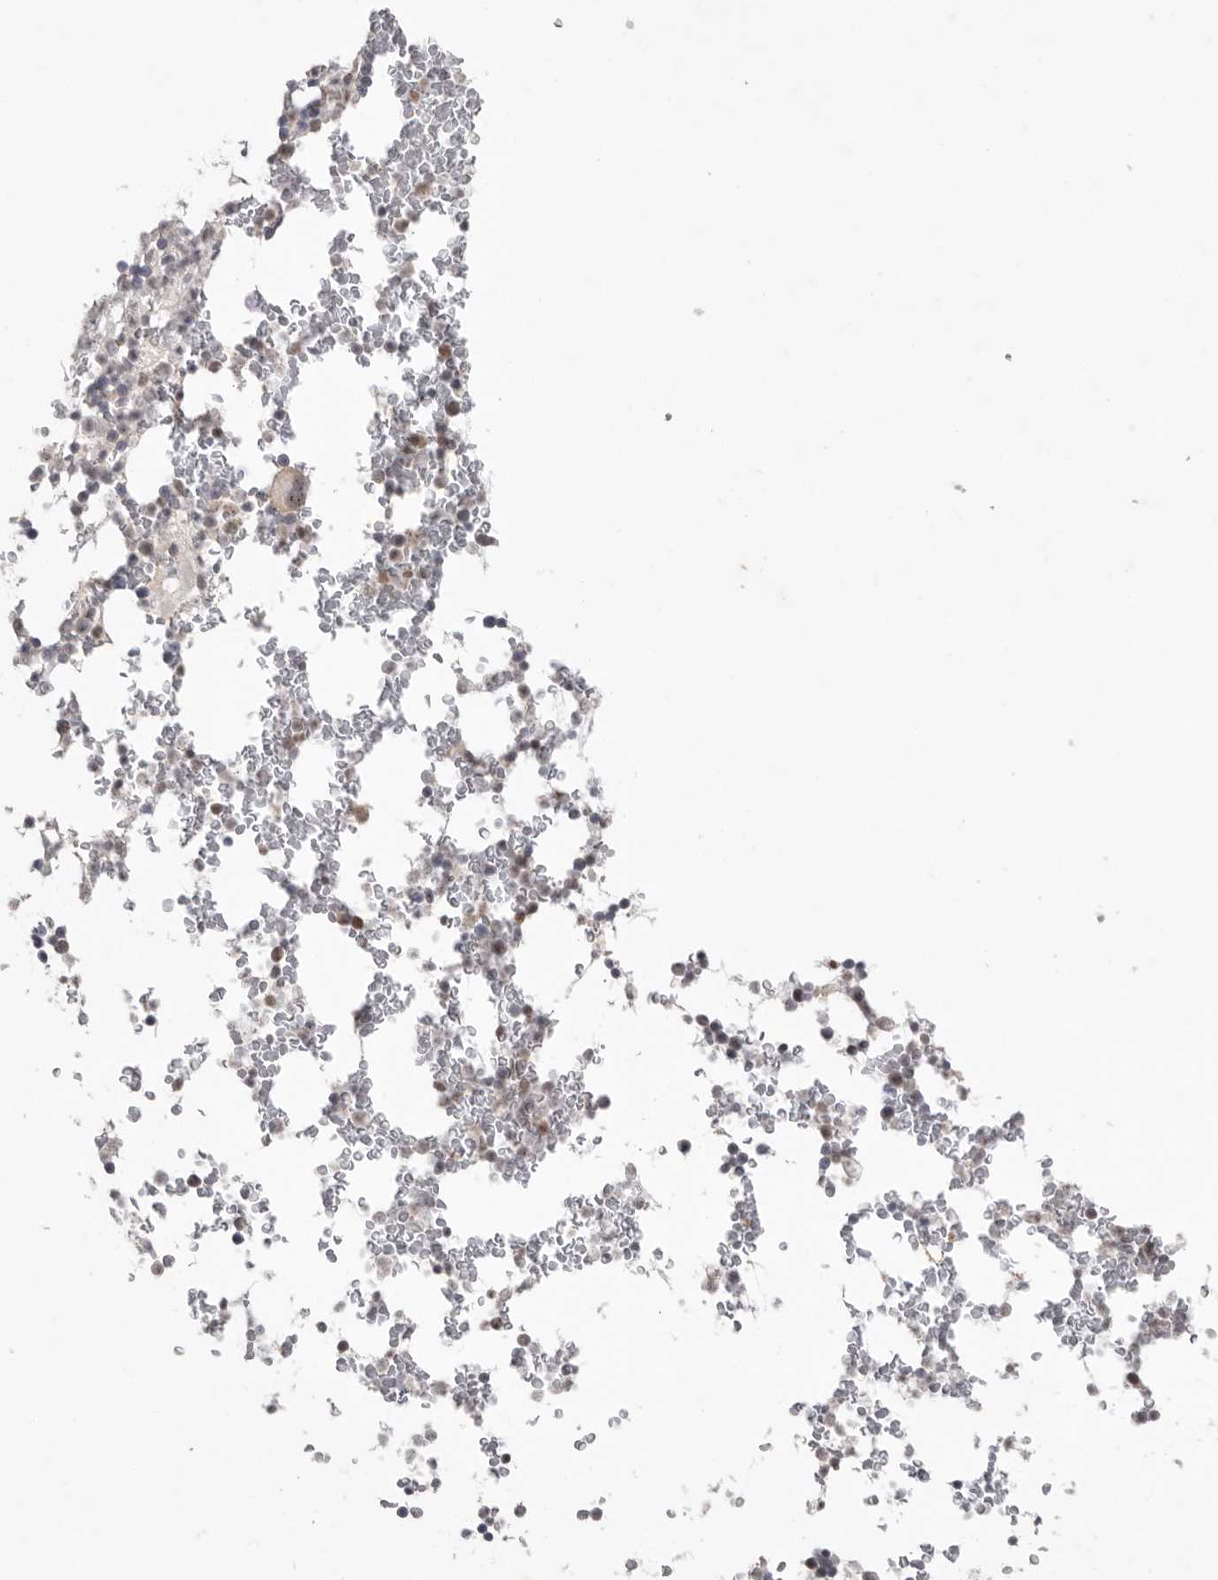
{"staining": {"intensity": "moderate", "quantity": "<25%", "location": "nuclear"}, "tissue": "bone marrow", "cell_type": "Hematopoietic cells", "image_type": "normal", "snomed": [{"axis": "morphology", "description": "Normal tissue, NOS"}, {"axis": "topography", "description": "Bone marrow"}], "caption": "Protein analysis of benign bone marrow demonstrates moderate nuclear expression in about <25% of hematopoietic cells.", "gene": "TADA1", "patient": {"sex": "male", "age": 58}}